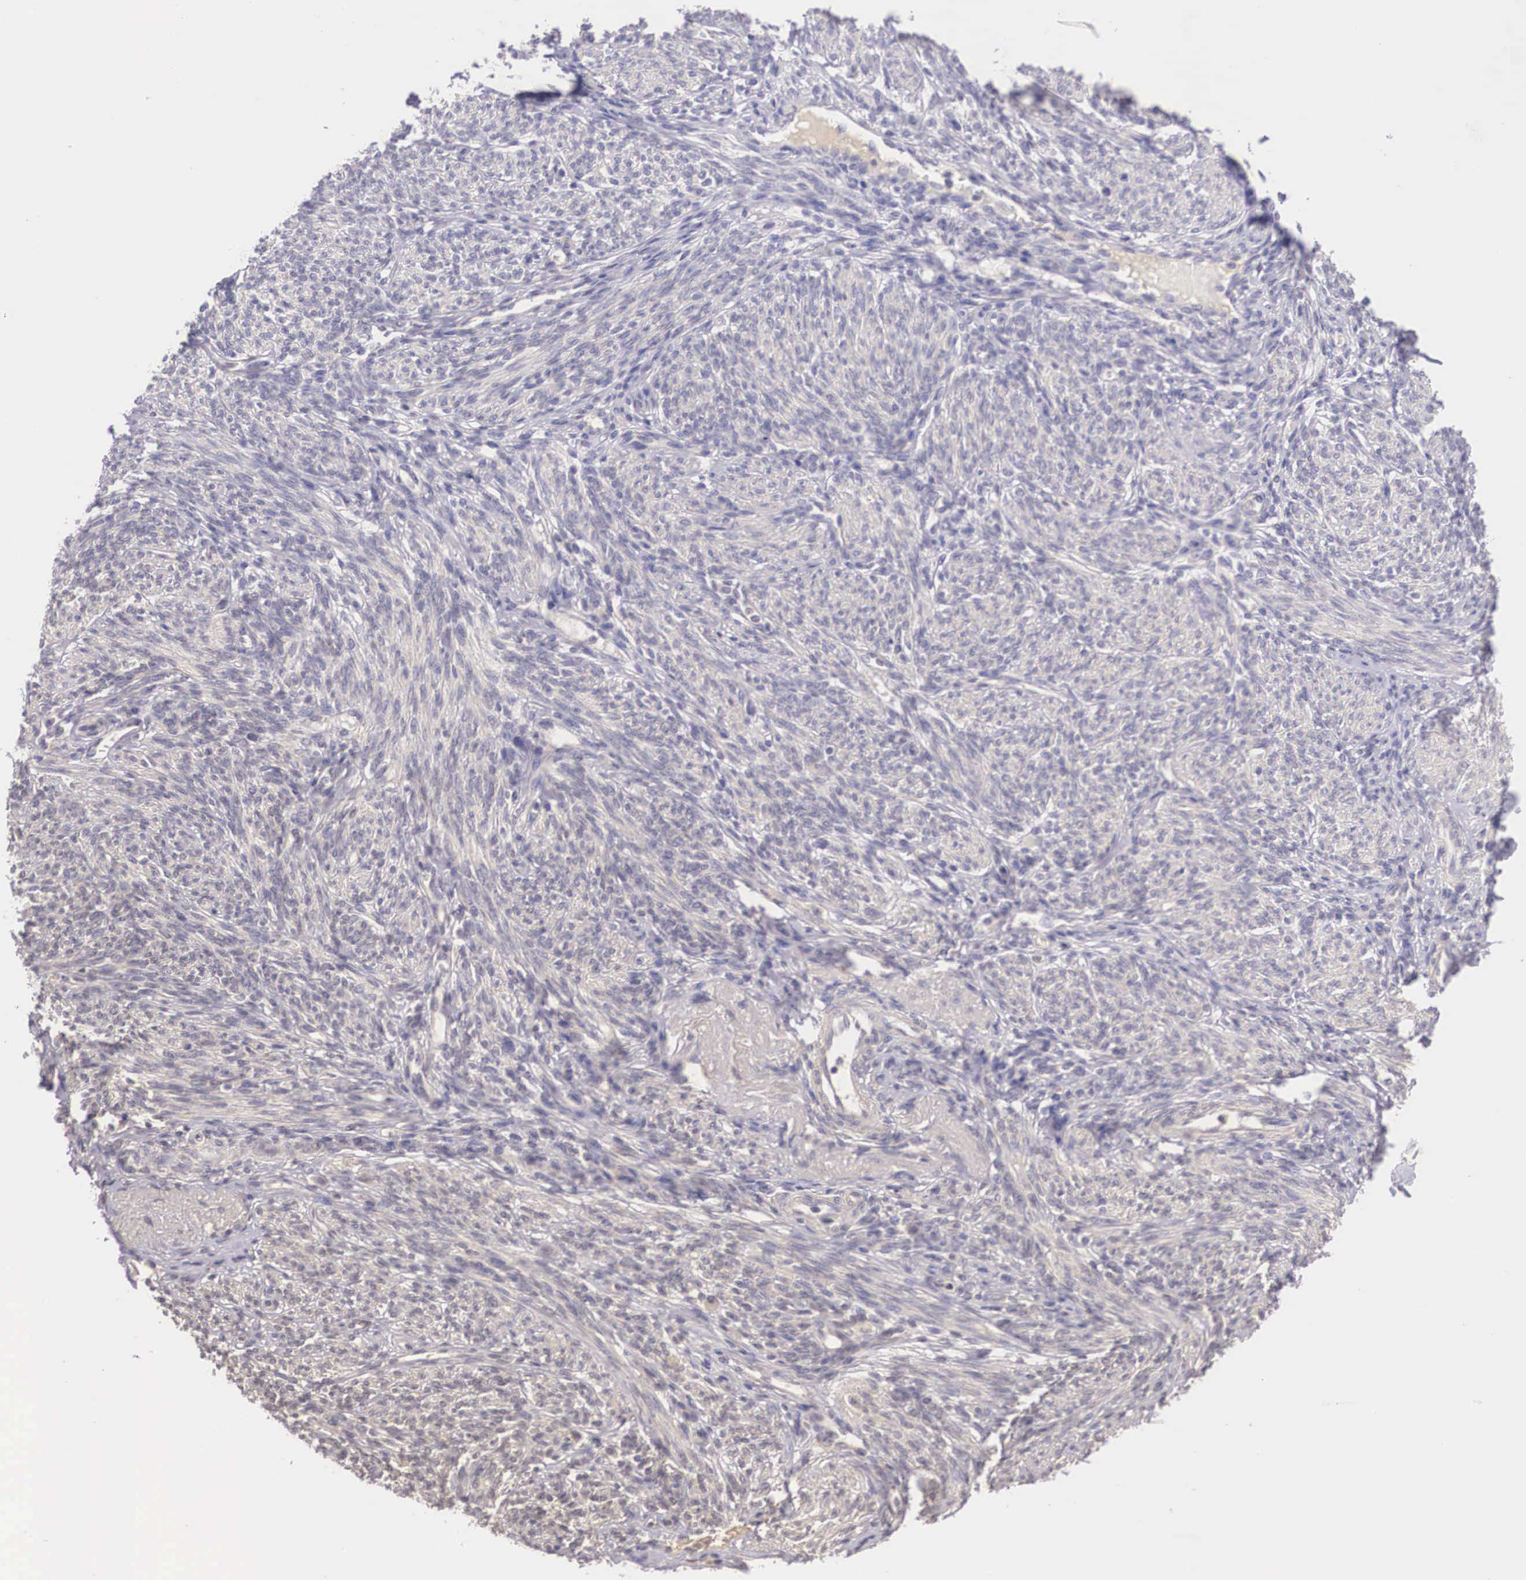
{"staining": {"intensity": "negative", "quantity": "none", "location": "none"}, "tissue": "endometrium", "cell_type": "Cells in endometrial stroma", "image_type": "normal", "snomed": [{"axis": "morphology", "description": "Normal tissue, NOS"}, {"axis": "topography", "description": "Endometrium"}], "caption": "Photomicrograph shows no protein positivity in cells in endometrial stroma of benign endometrium.", "gene": "BCL6", "patient": {"sex": "female", "age": 82}}